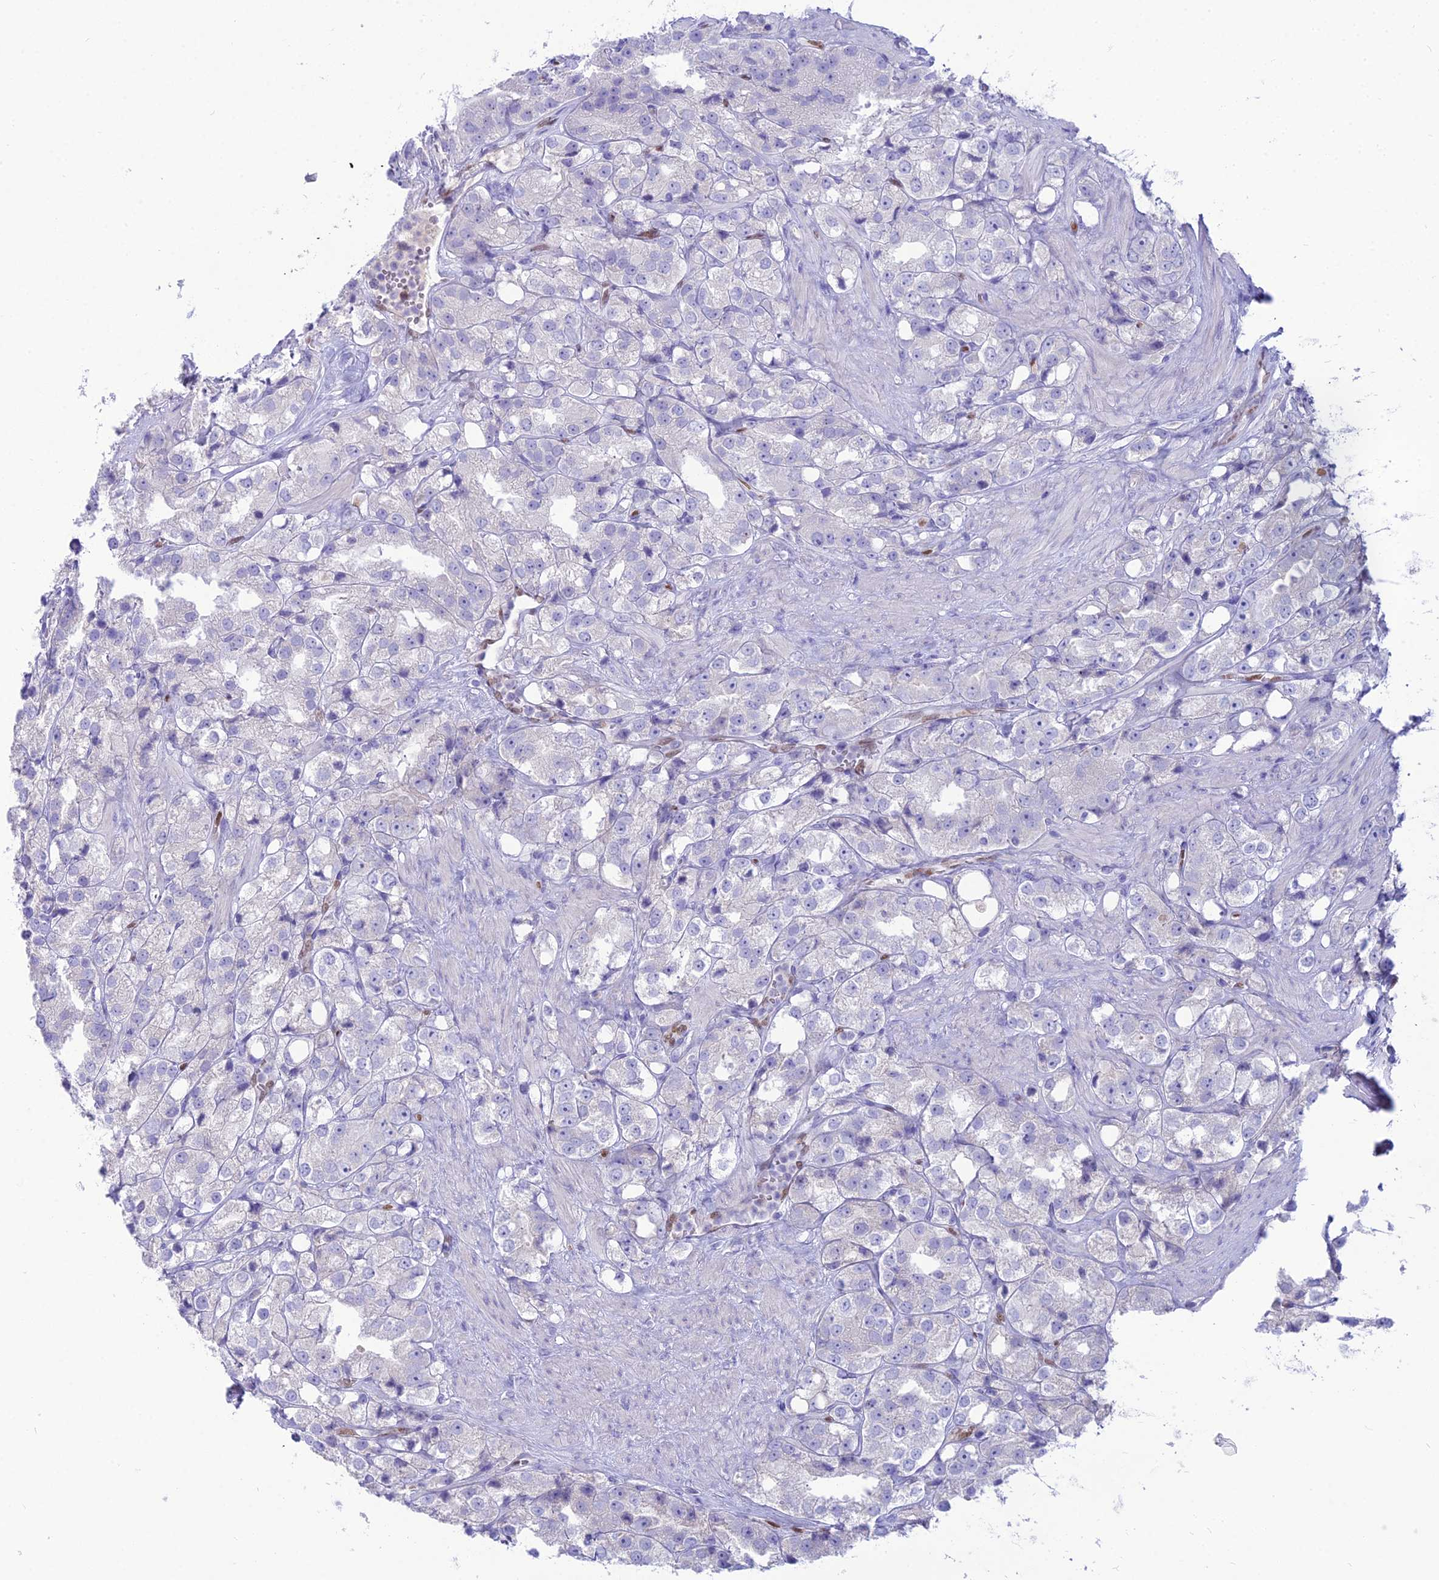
{"staining": {"intensity": "negative", "quantity": "none", "location": "none"}, "tissue": "prostate cancer", "cell_type": "Tumor cells", "image_type": "cancer", "snomed": [{"axis": "morphology", "description": "Adenocarcinoma, NOS"}, {"axis": "topography", "description": "Prostate"}], "caption": "The immunohistochemistry micrograph has no significant staining in tumor cells of adenocarcinoma (prostate) tissue.", "gene": "NOVA2", "patient": {"sex": "male", "age": 79}}